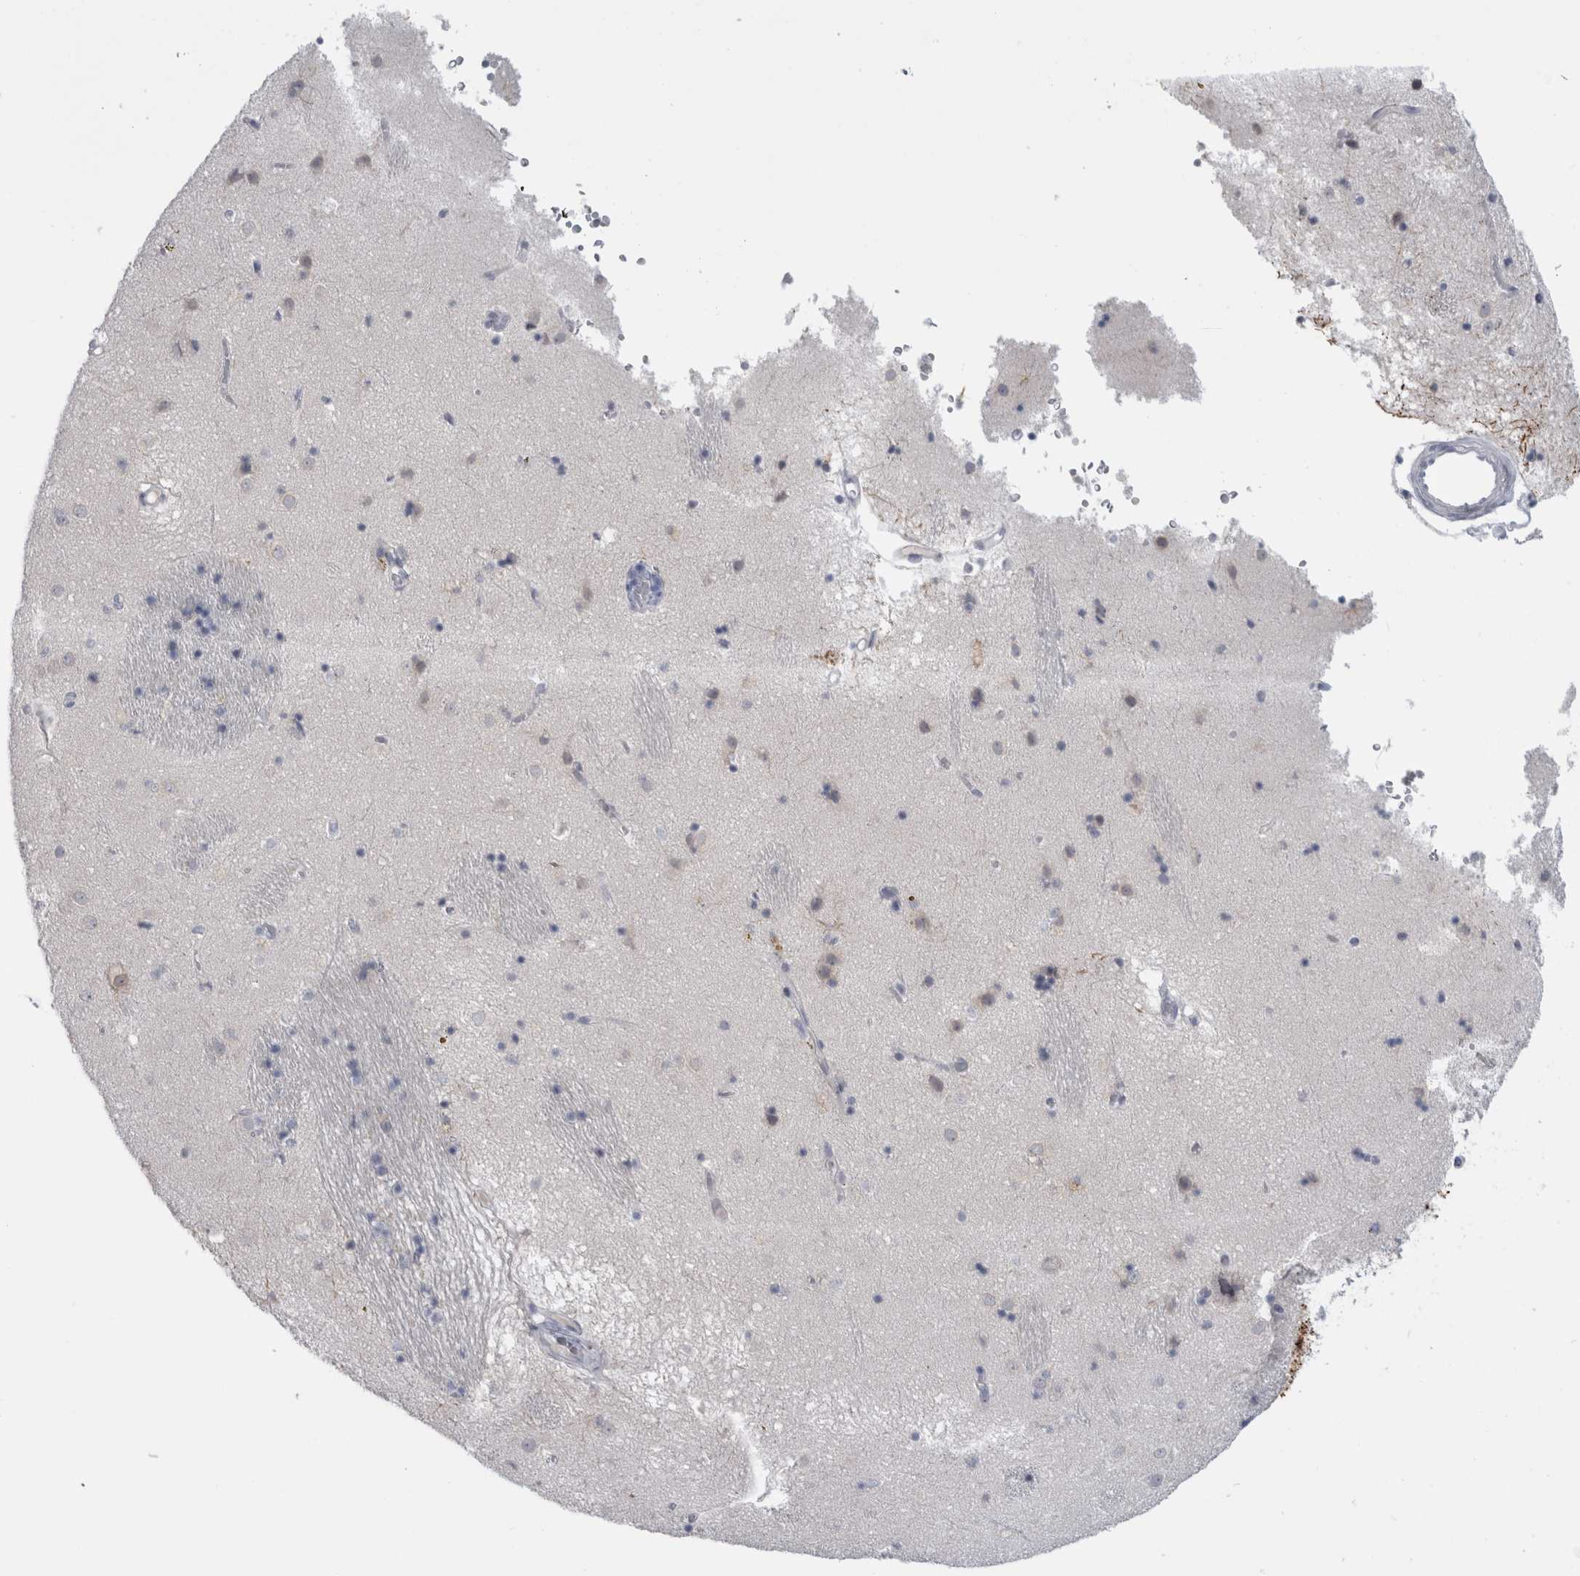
{"staining": {"intensity": "negative", "quantity": "none", "location": "none"}, "tissue": "caudate", "cell_type": "Glial cells", "image_type": "normal", "snomed": [{"axis": "morphology", "description": "Normal tissue, NOS"}, {"axis": "topography", "description": "Lateral ventricle wall"}], "caption": "The IHC histopathology image has no significant positivity in glial cells of caudate.", "gene": "ADAM2", "patient": {"sex": "male", "age": 70}}